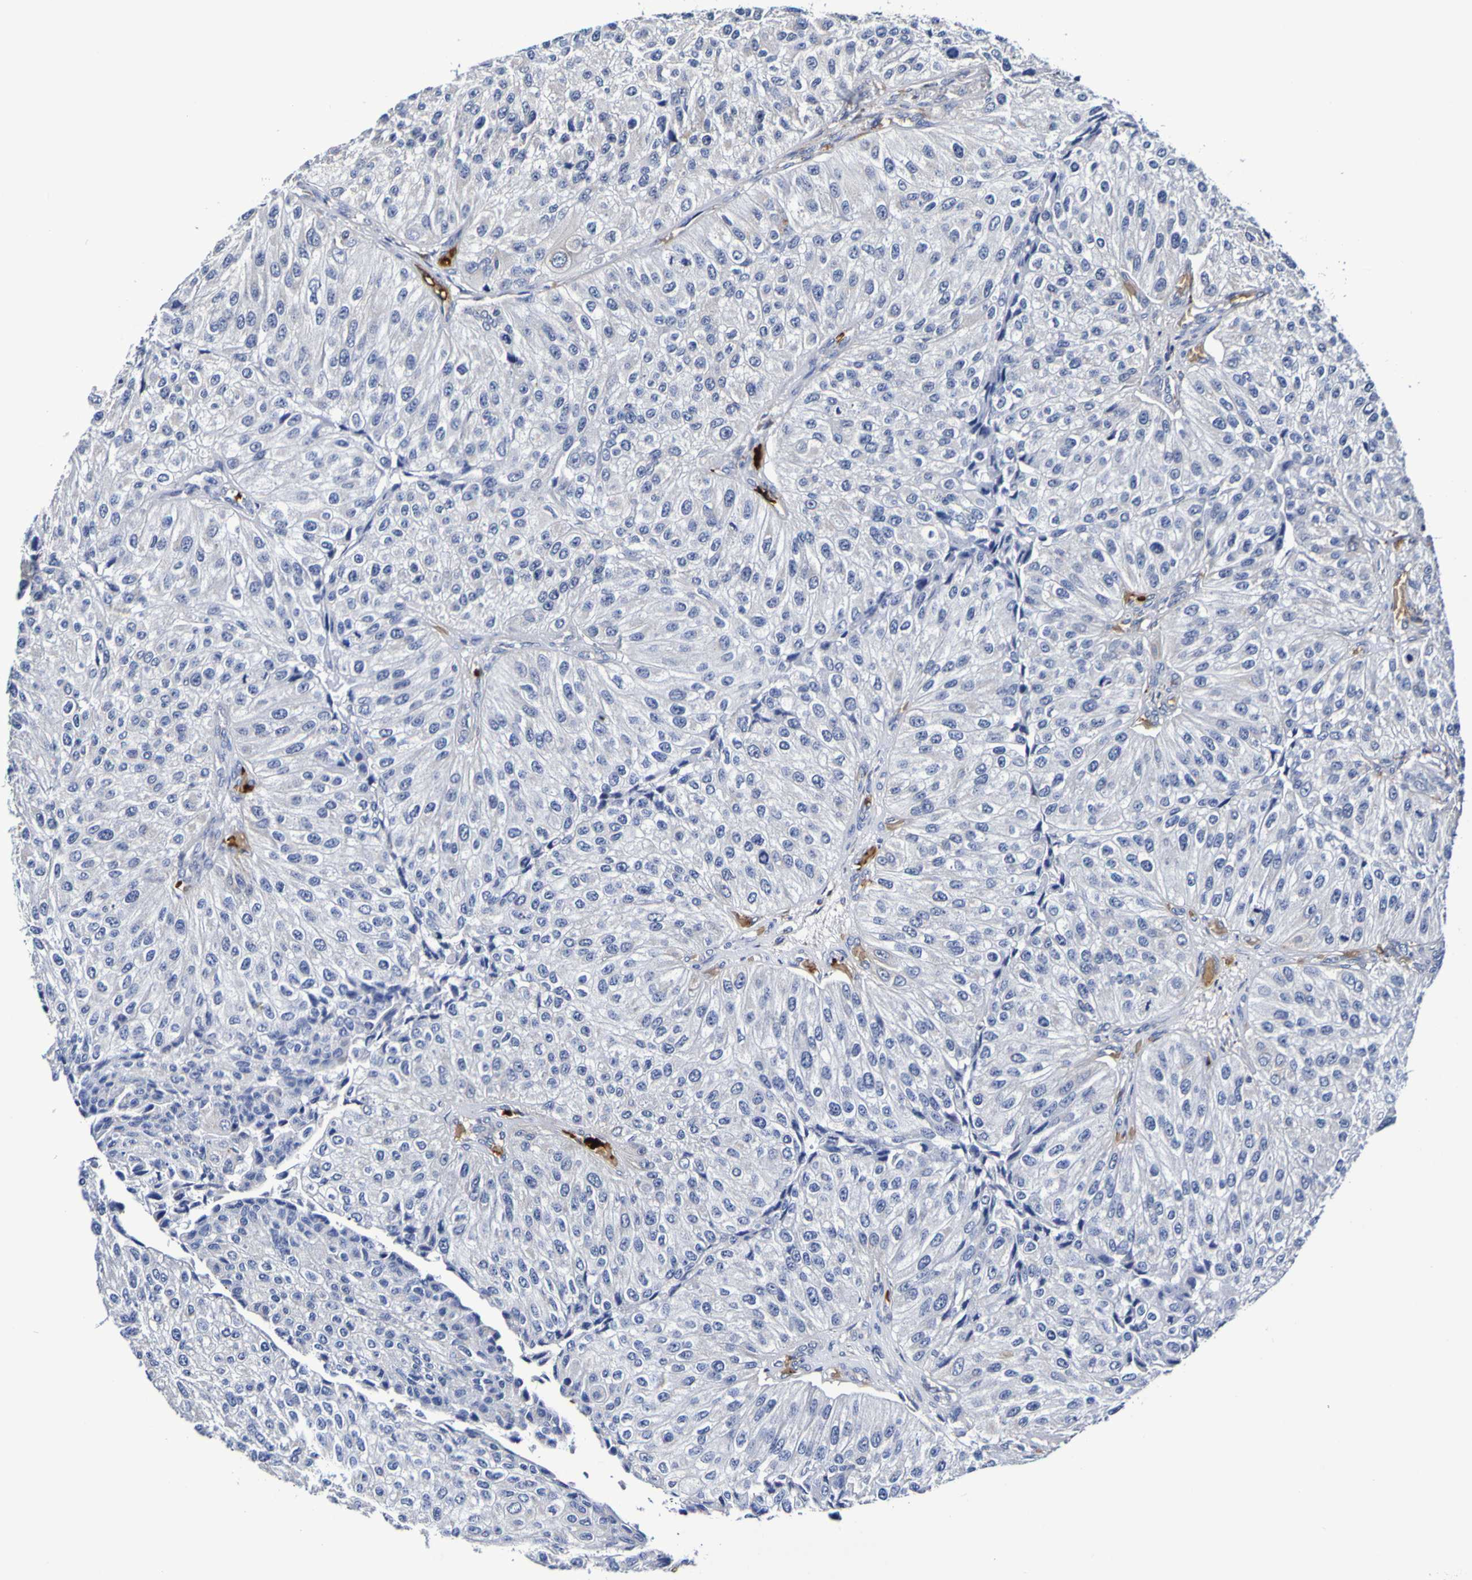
{"staining": {"intensity": "negative", "quantity": "none", "location": "none"}, "tissue": "urothelial cancer", "cell_type": "Tumor cells", "image_type": "cancer", "snomed": [{"axis": "morphology", "description": "Urothelial carcinoma, High grade"}, {"axis": "topography", "description": "Kidney"}, {"axis": "topography", "description": "Urinary bladder"}], "caption": "Urothelial cancer was stained to show a protein in brown. There is no significant positivity in tumor cells.", "gene": "WNT4", "patient": {"sex": "male", "age": 77}}